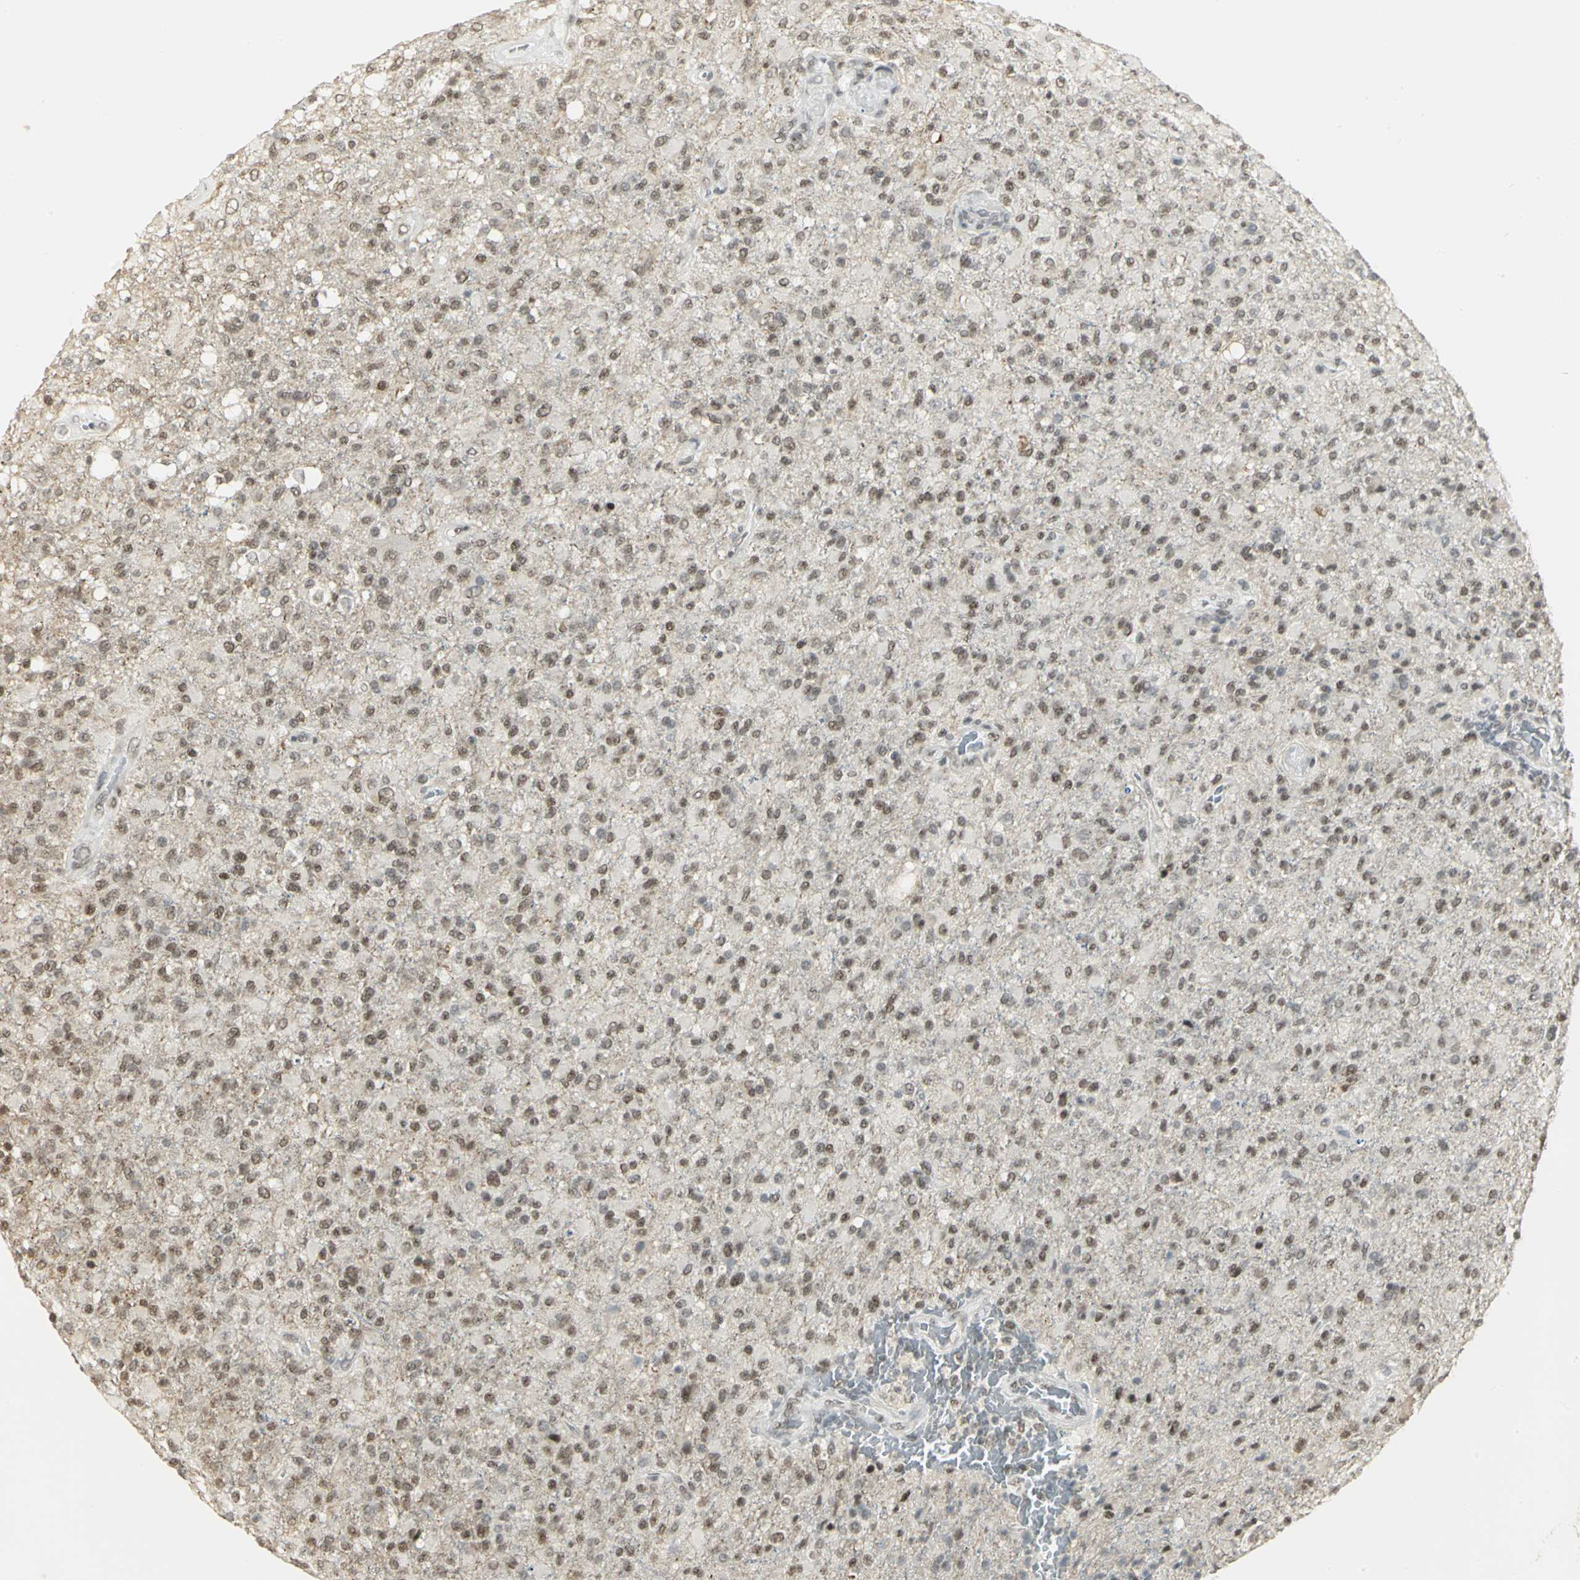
{"staining": {"intensity": "moderate", "quantity": ">75%", "location": "nuclear"}, "tissue": "glioma", "cell_type": "Tumor cells", "image_type": "cancer", "snomed": [{"axis": "morphology", "description": "Glioma, malignant, High grade"}, {"axis": "topography", "description": "Brain"}], "caption": "A medium amount of moderate nuclear staining is seen in about >75% of tumor cells in glioma tissue.", "gene": "CBX3", "patient": {"sex": "male", "age": 71}}